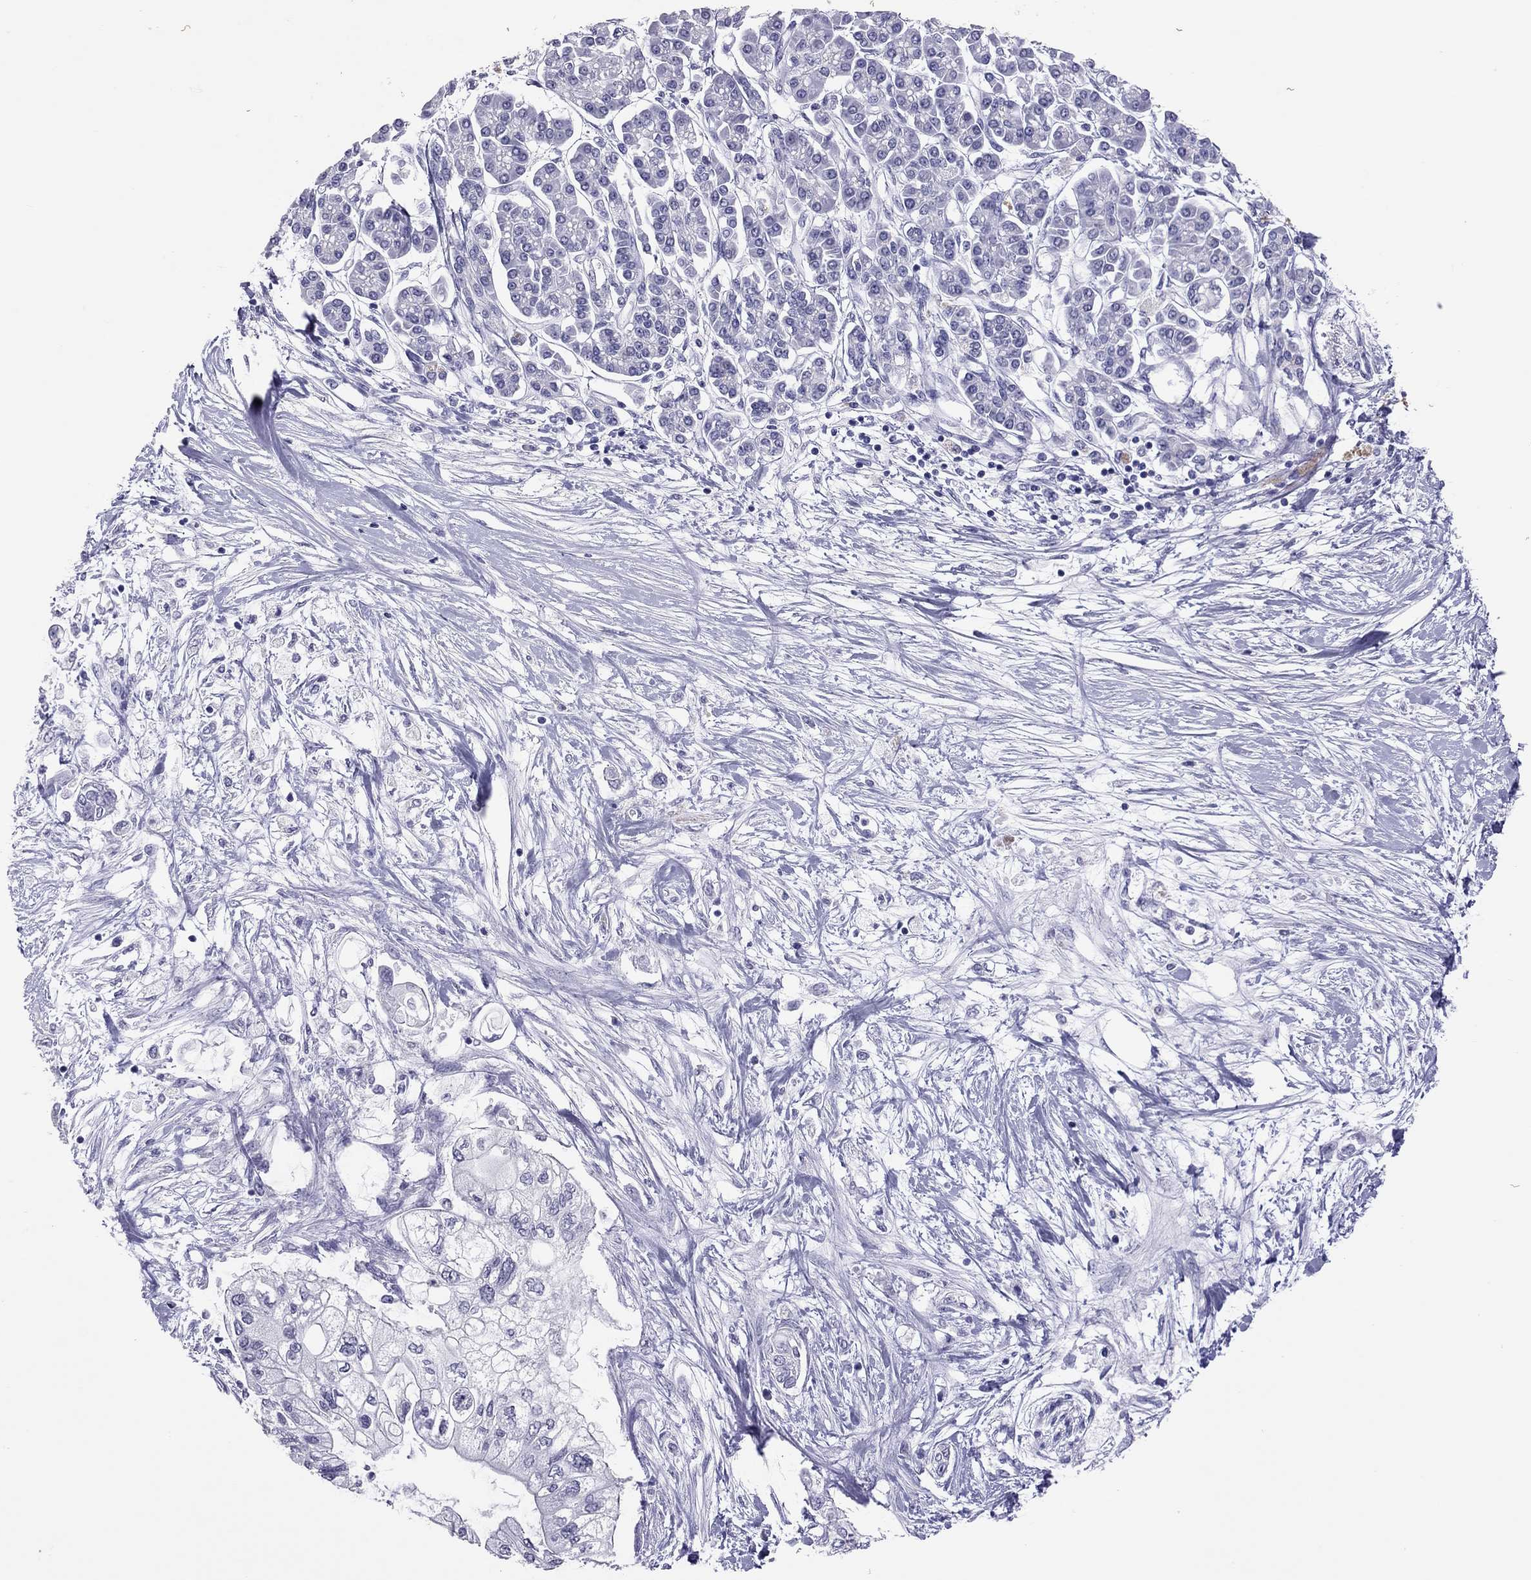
{"staining": {"intensity": "negative", "quantity": "none", "location": "none"}, "tissue": "pancreatic cancer", "cell_type": "Tumor cells", "image_type": "cancer", "snomed": [{"axis": "morphology", "description": "Adenocarcinoma, NOS"}, {"axis": "topography", "description": "Pancreas"}], "caption": "An IHC image of pancreatic cancer (adenocarcinoma) is shown. There is no staining in tumor cells of pancreatic cancer (adenocarcinoma).", "gene": "PSMB11", "patient": {"sex": "female", "age": 77}}